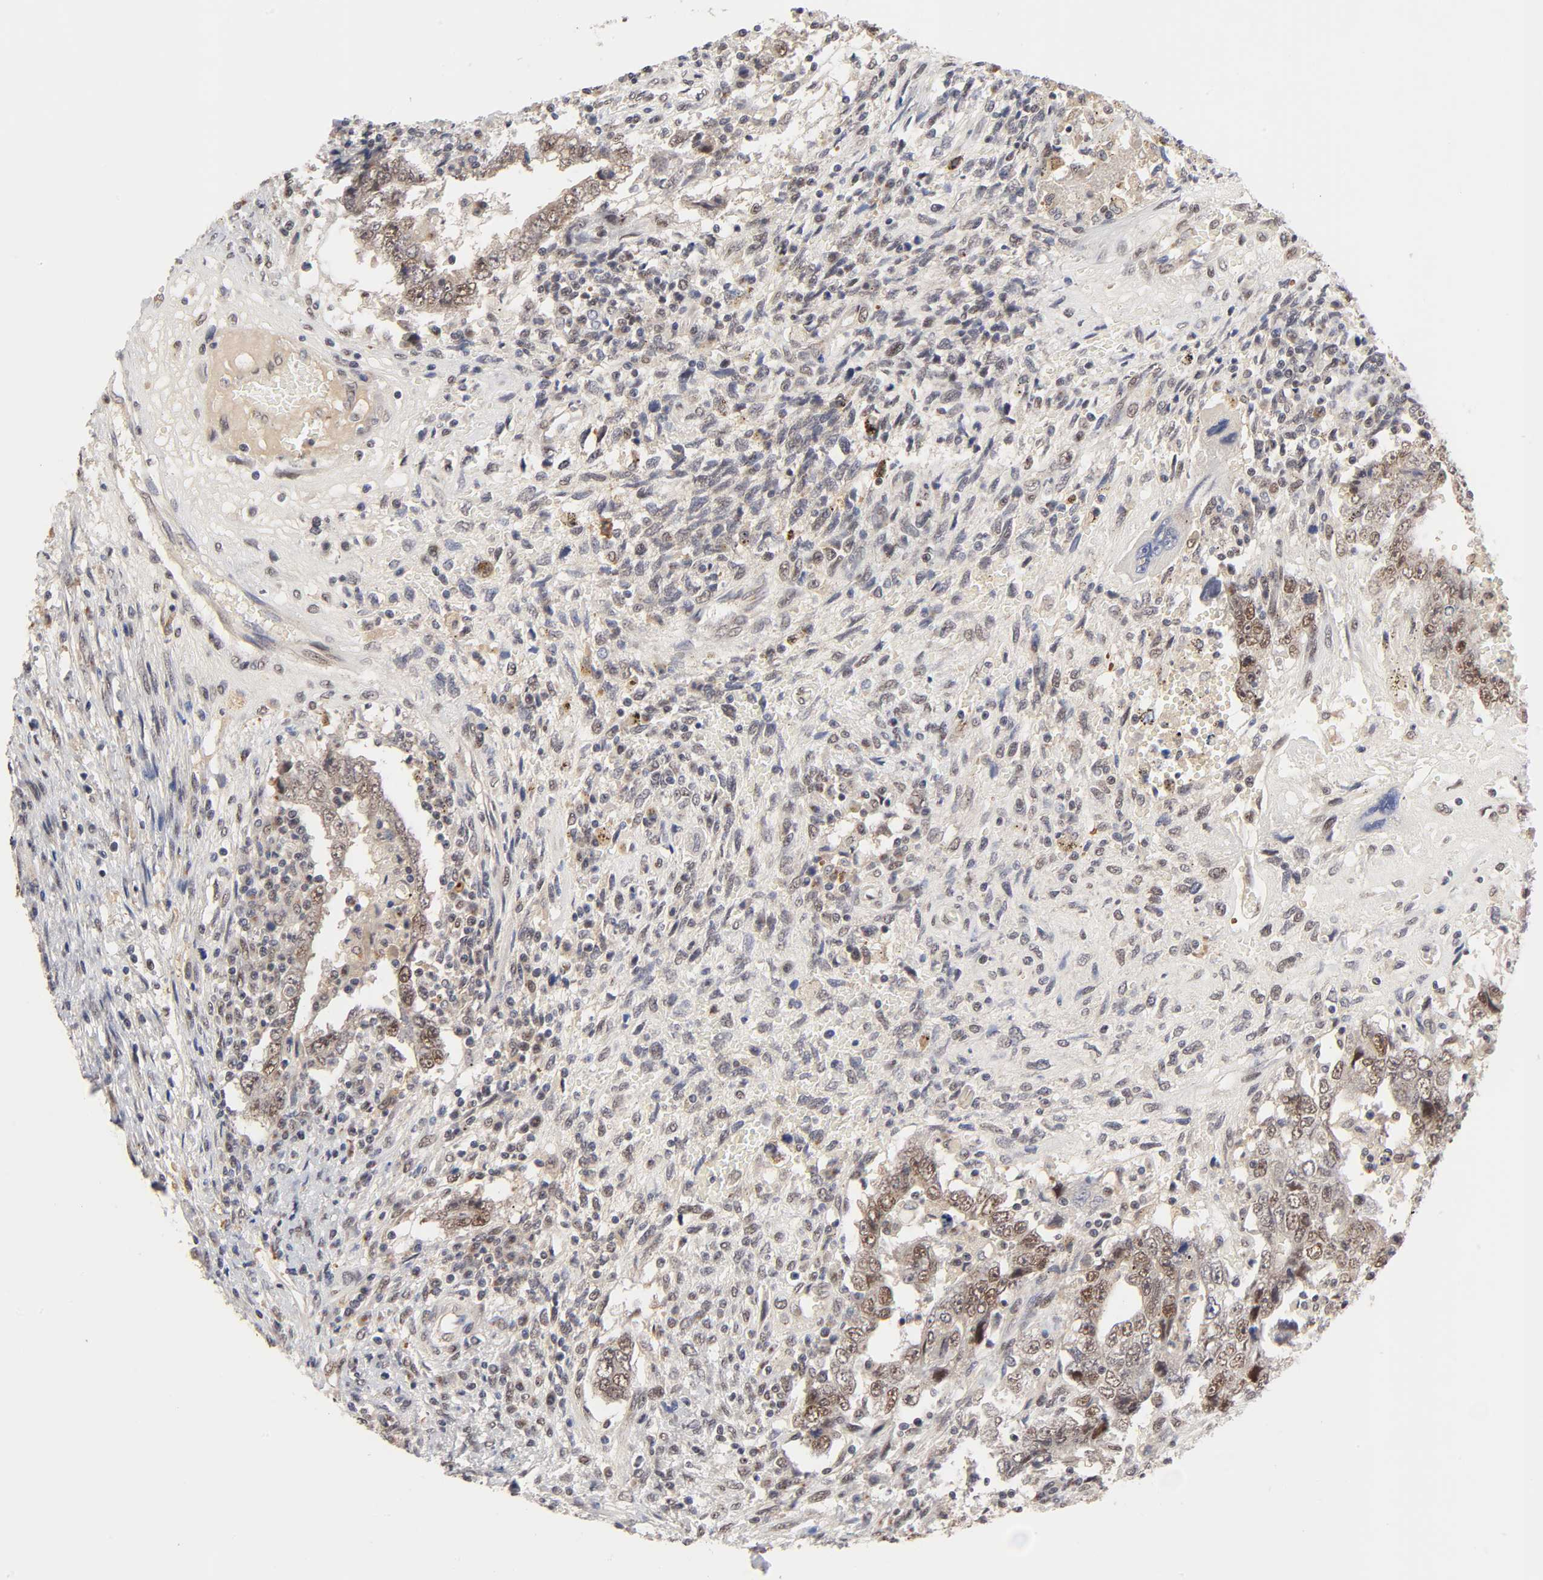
{"staining": {"intensity": "moderate", "quantity": ">75%", "location": "nuclear"}, "tissue": "testis cancer", "cell_type": "Tumor cells", "image_type": "cancer", "snomed": [{"axis": "morphology", "description": "Carcinoma, Embryonal, NOS"}, {"axis": "topography", "description": "Testis"}], "caption": "This micrograph demonstrates immunohistochemistry (IHC) staining of embryonal carcinoma (testis), with medium moderate nuclear staining in approximately >75% of tumor cells.", "gene": "EP300", "patient": {"sex": "male", "age": 26}}